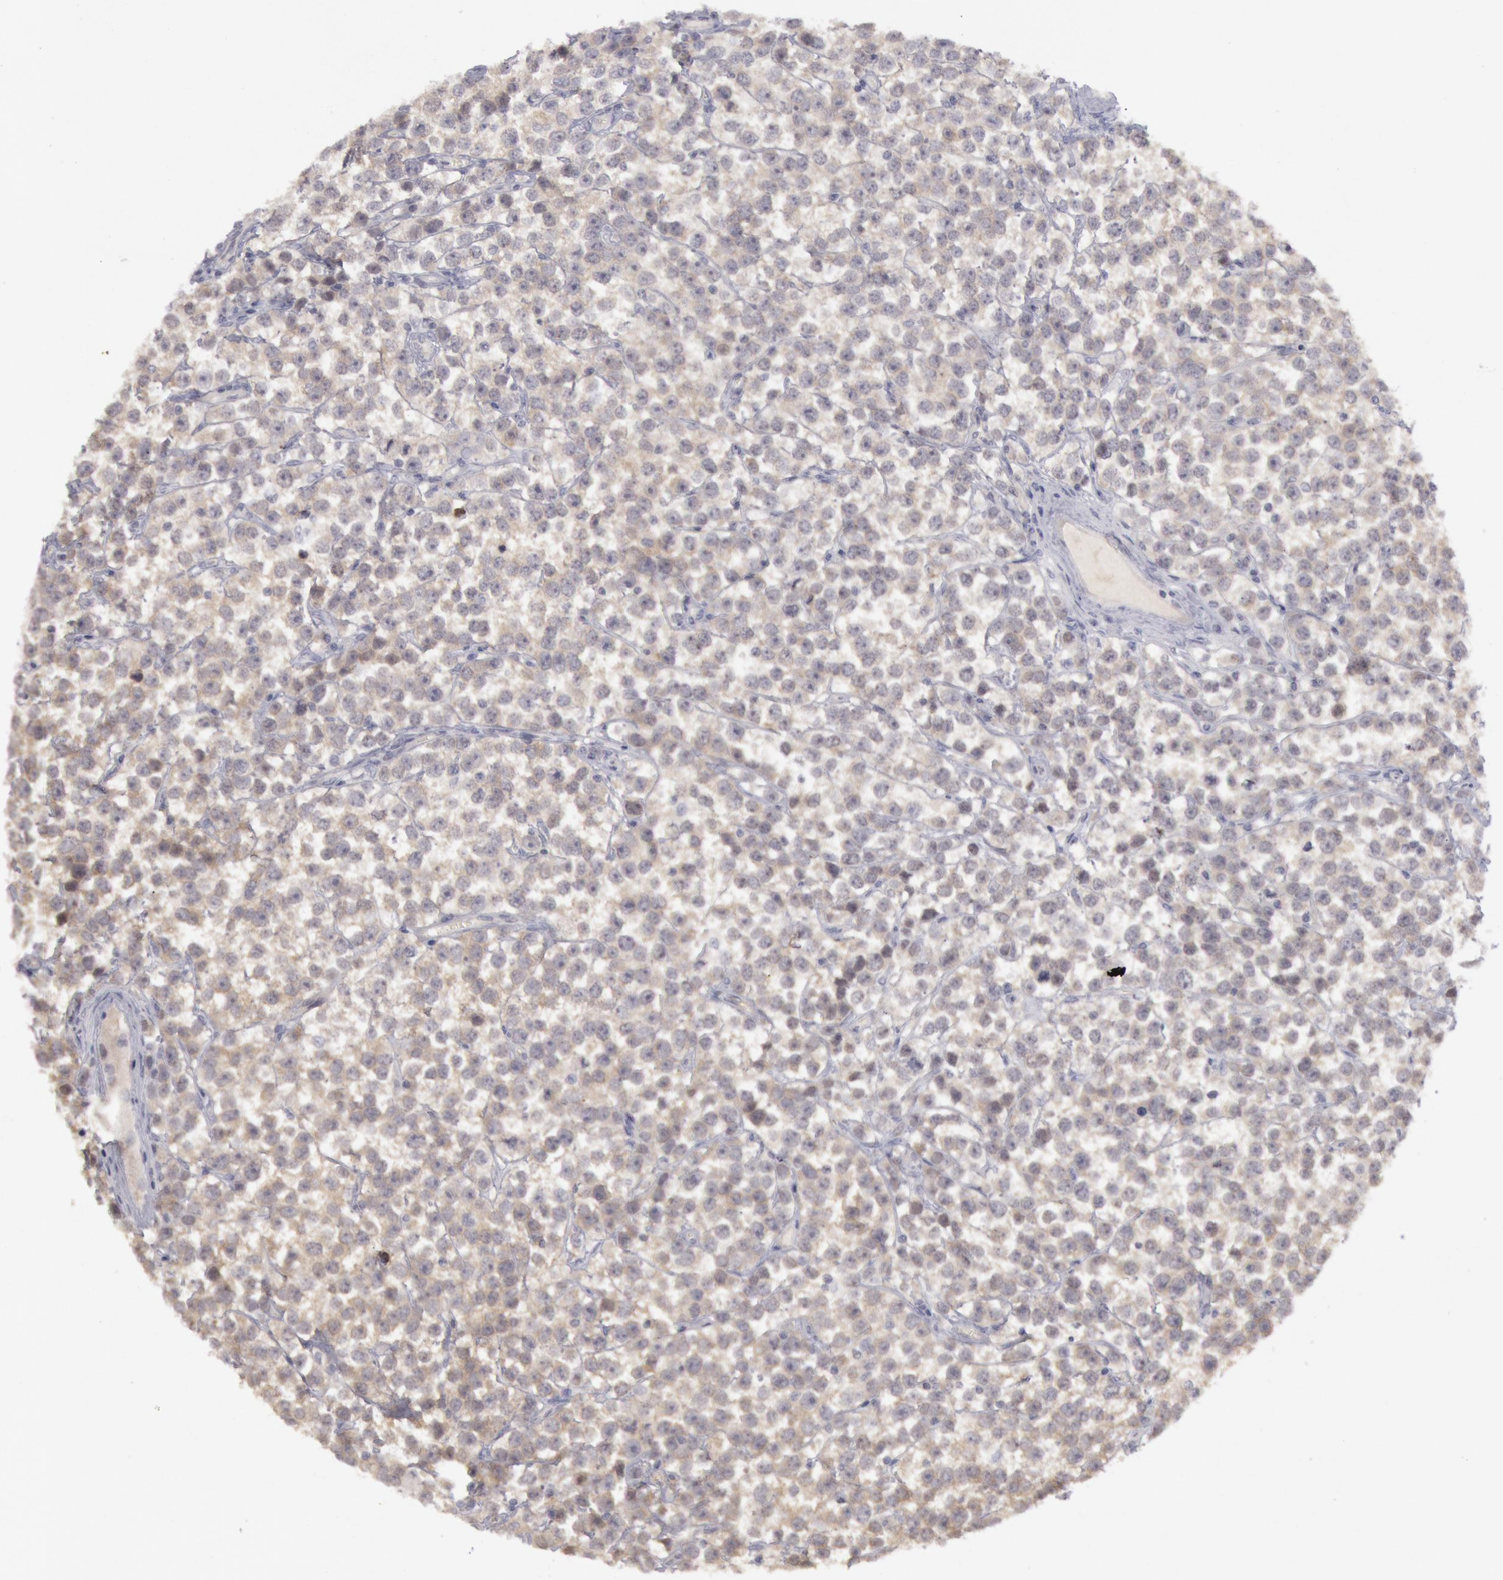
{"staining": {"intensity": "weak", "quantity": "25%-75%", "location": "cytoplasmic/membranous"}, "tissue": "testis cancer", "cell_type": "Tumor cells", "image_type": "cancer", "snomed": [{"axis": "morphology", "description": "Seminoma, NOS"}, {"axis": "topography", "description": "Testis"}], "caption": "Human testis cancer stained for a protein (brown) exhibits weak cytoplasmic/membranous positive staining in about 25%-75% of tumor cells.", "gene": "JOSD1", "patient": {"sex": "male", "age": 25}}